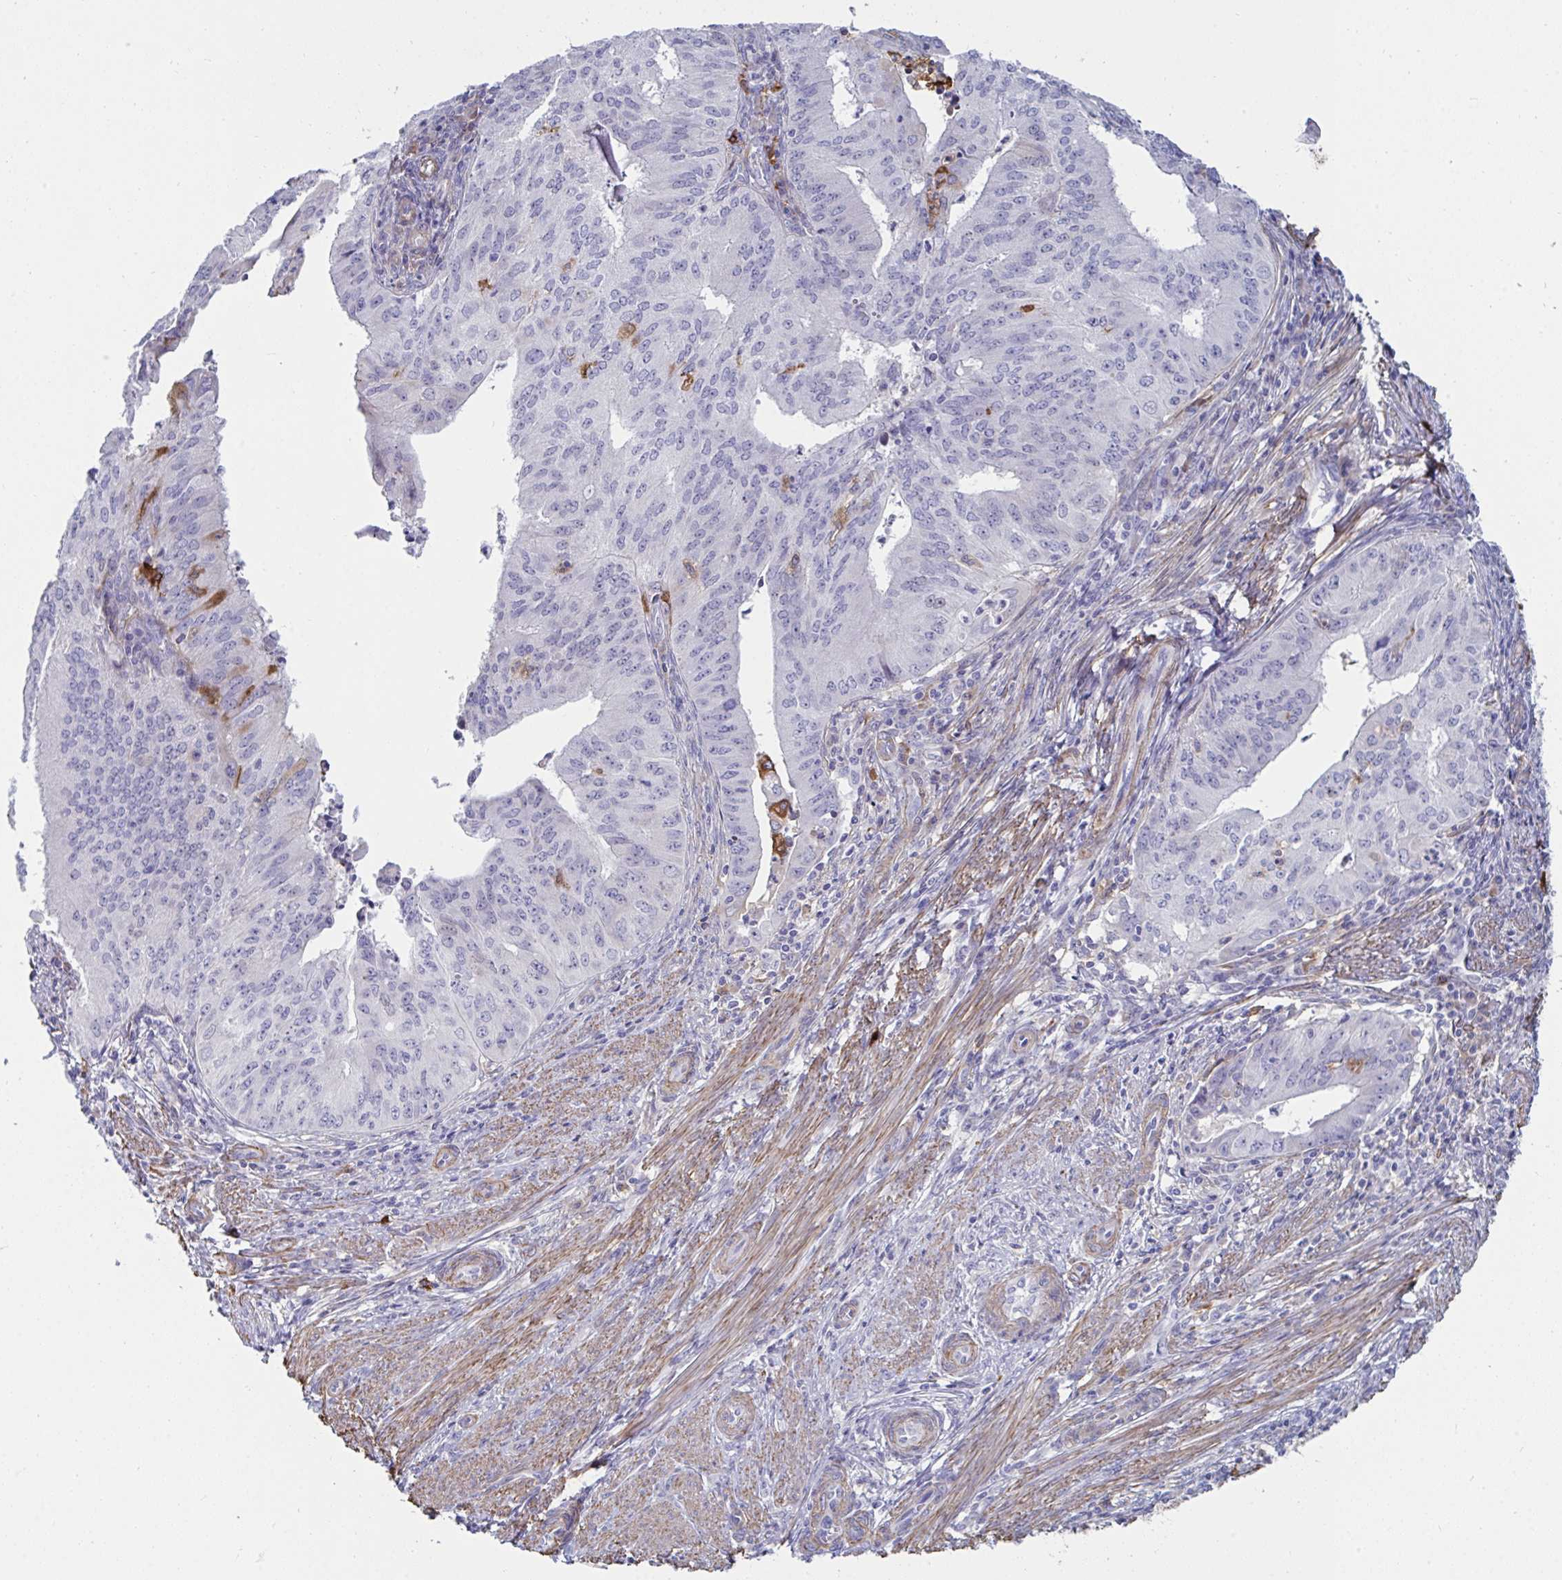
{"staining": {"intensity": "negative", "quantity": "none", "location": "none"}, "tissue": "endometrial cancer", "cell_type": "Tumor cells", "image_type": "cancer", "snomed": [{"axis": "morphology", "description": "Adenocarcinoma, NOS"}, {"axis": "topography", "description": "Endometrium"}], "caption": "DAB (3,3'-diaminobenzidine) immunohistochemical staining of human endometrial adenocarcinoma shows no significant expression in tumor cells. (Immunohistochemistry (ihc), brightfield microscopy, high magnification).", "gene": "FBXL13", "patient": {"sex": "female", "age": 50}}